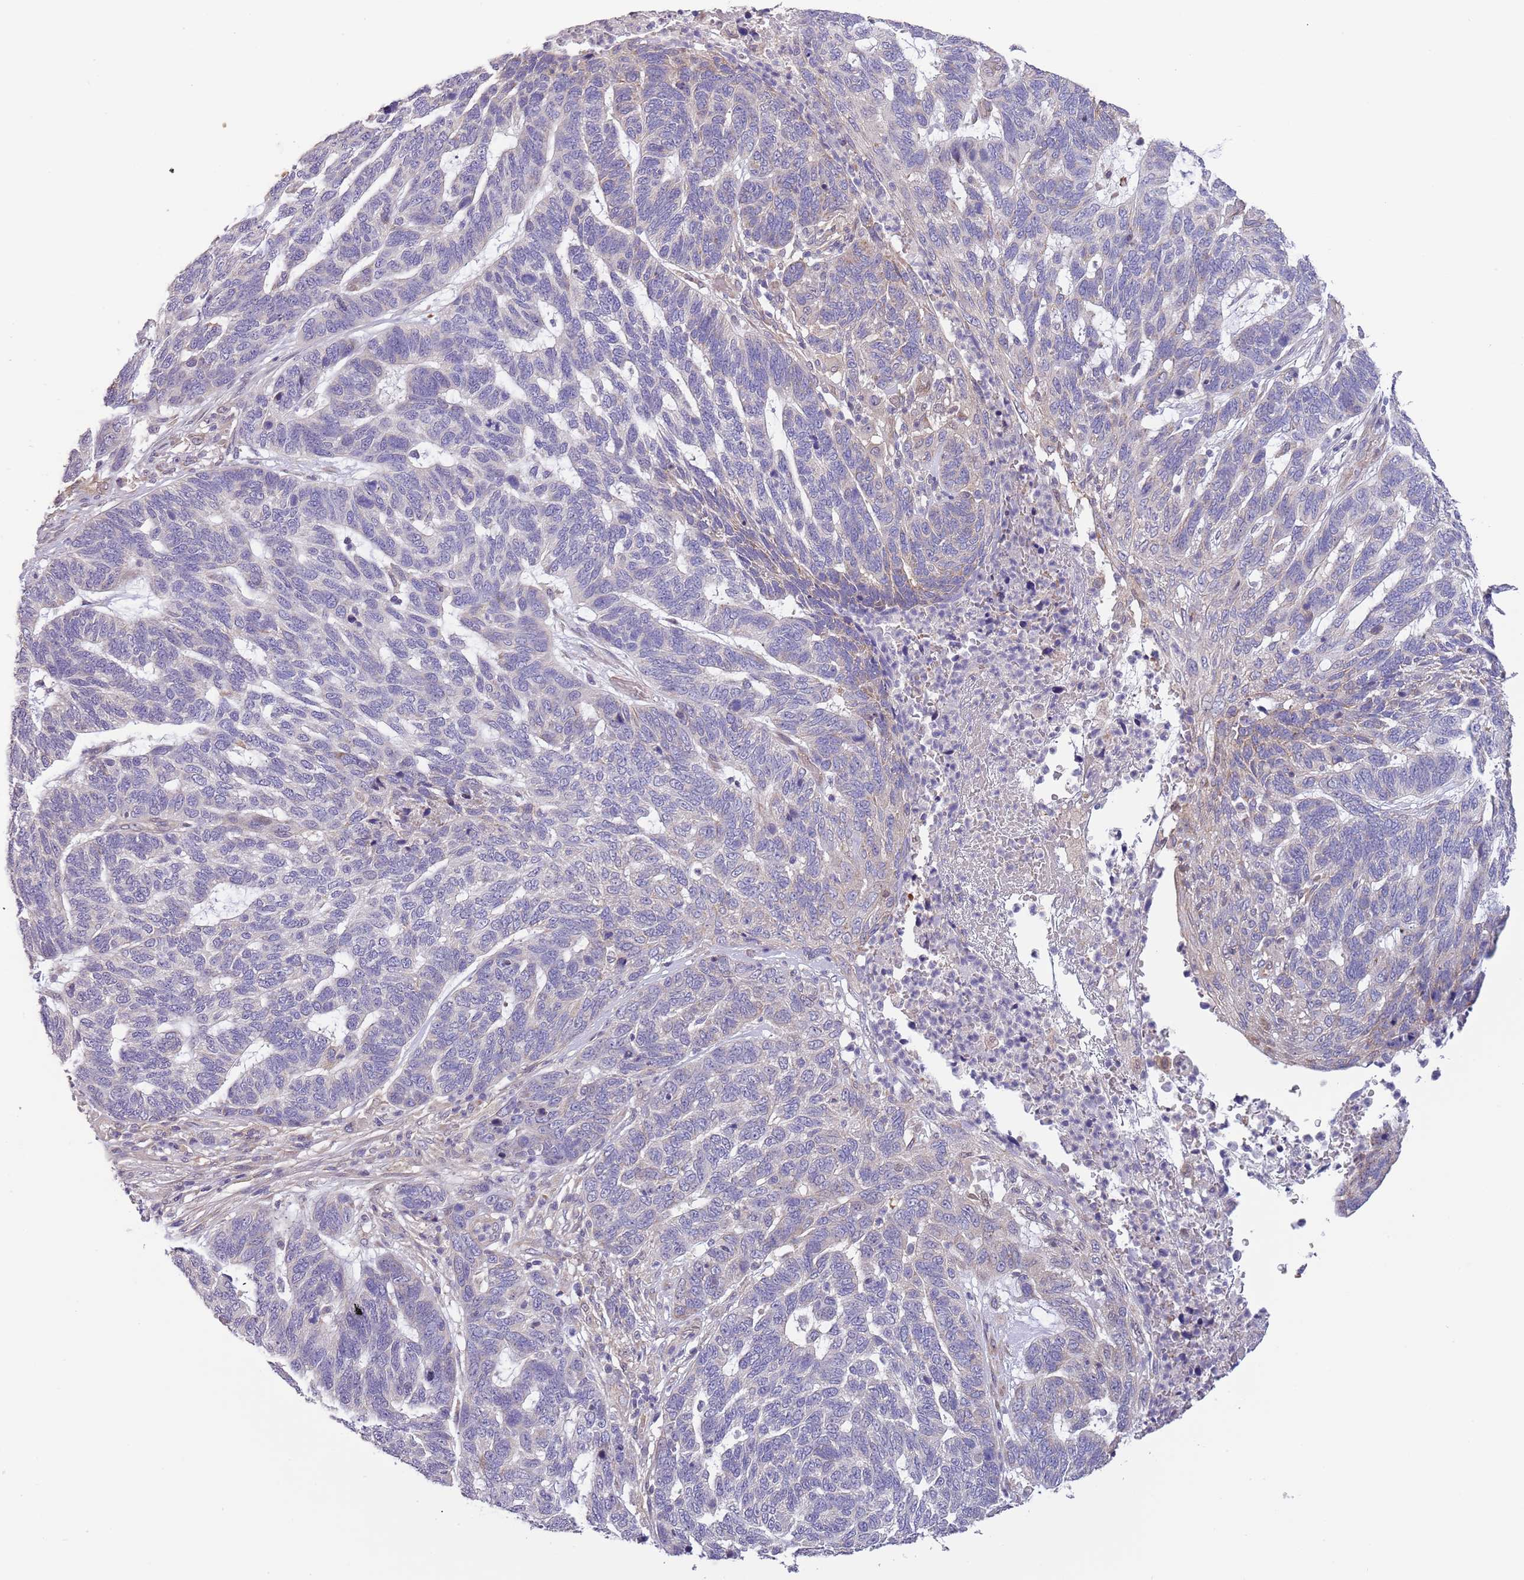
{"staining": {"intensity": "negative", "quantity": "none", "location": "none"}, "tissue": "skin cancer", "cell_type": "Tumor cells", "image_type": "cancer", "snomed": [{"axis": "morphology", "description": "Basal cell carcinoma"}, {"axis": "topography", "description": "Skin"}], "caption": "Tumor cells are negative for protein expression in human basal cell carcinoma (skin).", "gene": "LIPJ", "patient": {"sex": "female", "age": 65}}